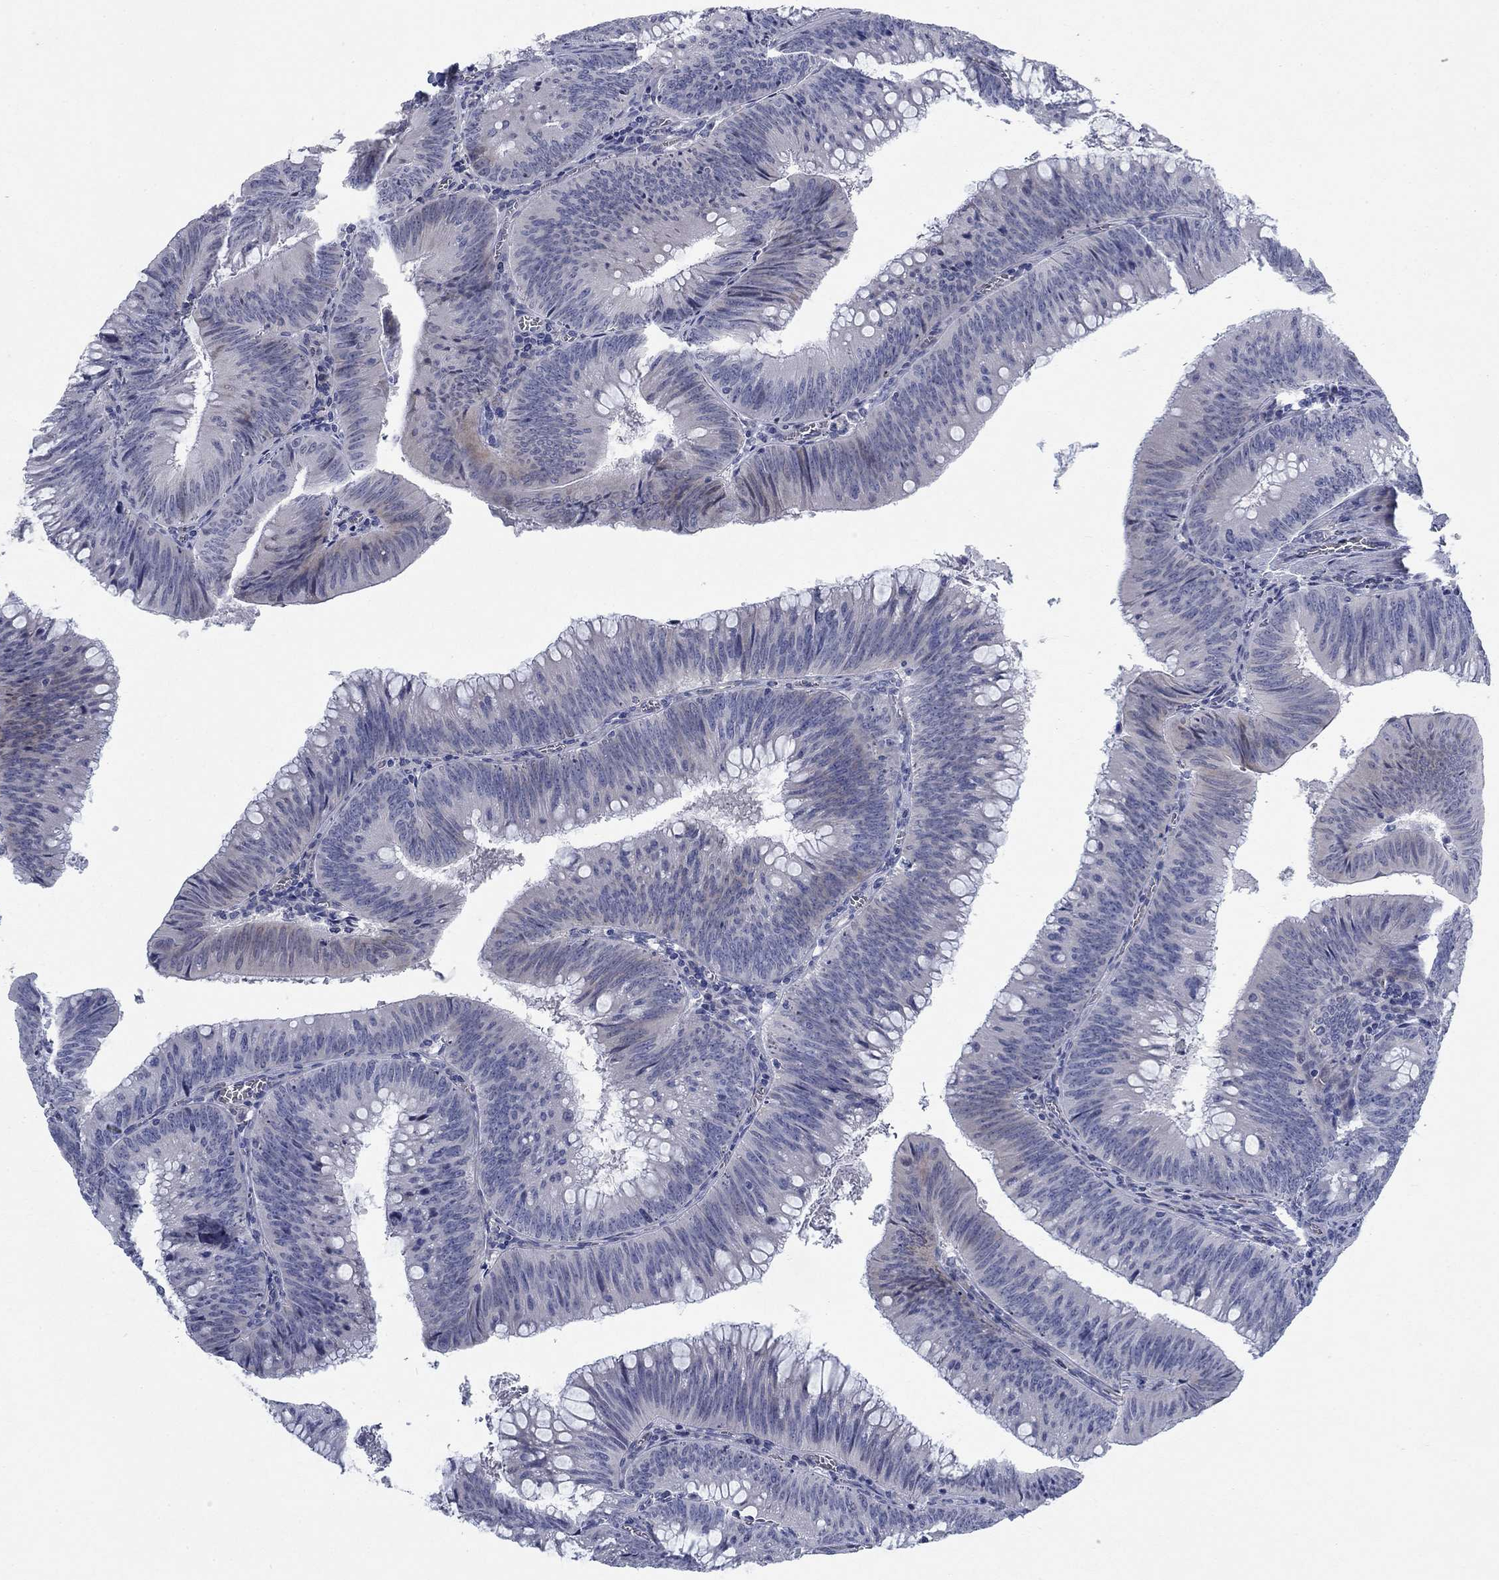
{"staining": {"intensity": "negative", "quantity": "none", "location": "none"}, "tissue": "colorectal cancer", "cell_type": "Tumor cells", "image_type": "cancer", "snomed": [{"axis": "morphology", "description": "Adenocarcinoma, NOS"}, {"axis": "topography", "description": "Rectum"}], "caption": "DAB (3,3'-diaminobenzidine) immunohistochemical staining of colorectal cancer reveals no significant staining in tumor cells.", "gene": "DNER", "patient": {"sex": "female", "age": 72}}